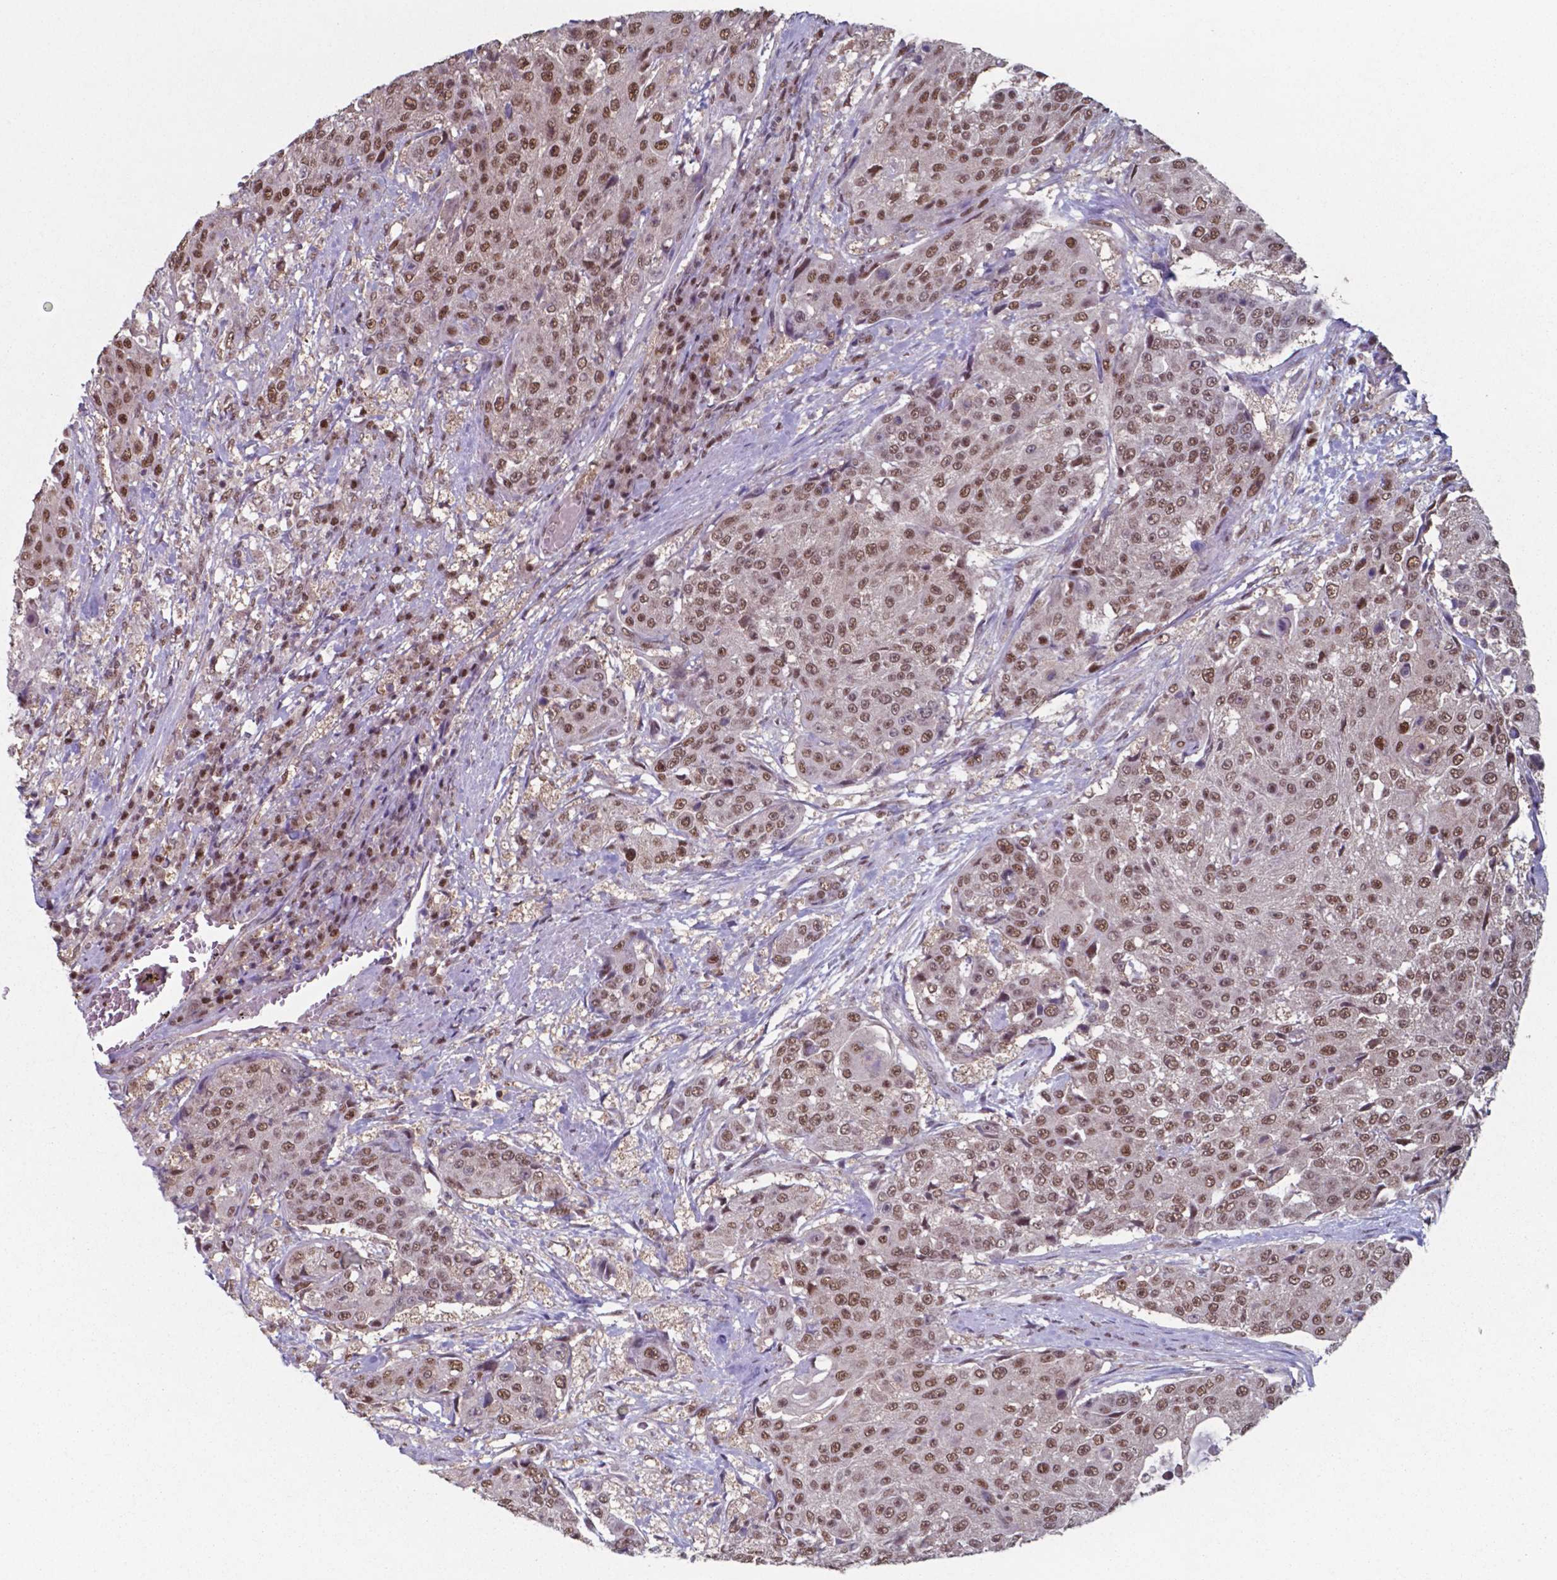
{"staining": {"intensity": "moderate", "quantity": ">75%", "location": "nuclear"}, "tissue": "urothelial cancer", "cell_type": "Tumor cells", "image_type": "cancer", "snomed": [{"axis": "morphology", "description": "Urothelial carcinoma, High grade"}, {"axis": "topography", "description": "Urinary bladder"}], "caption": "Urothelial carcinoma (high-grade) was stained to show a protein in brown. There is medium levels of moderate nuclear staining in about >75% of tumor cells.", "gene": "UBA1", "patient": {"sex": "female", "age": 63}}